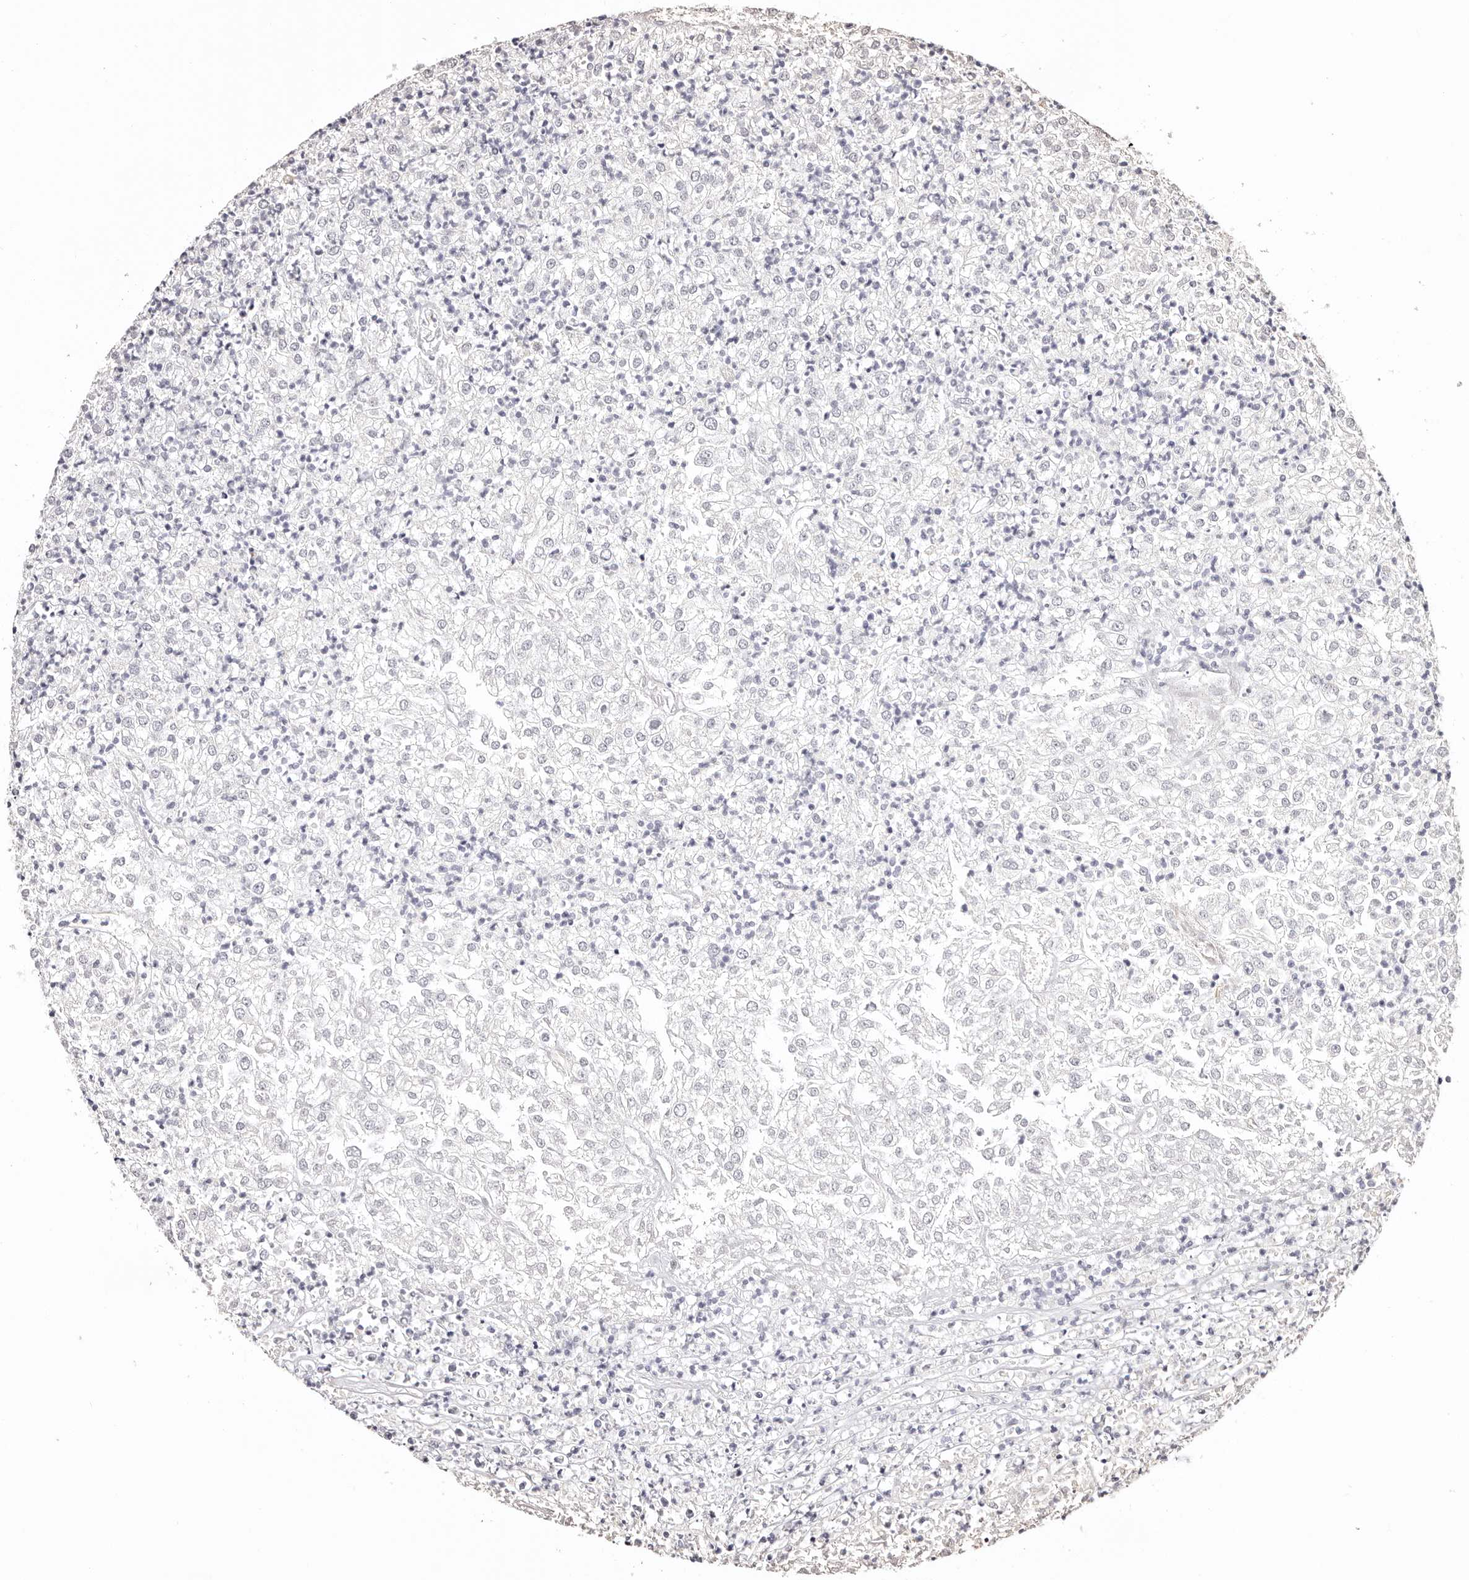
{"staining": {"intensity": "negative", "quantity": "none", "location": "none"}, "tissue": "renal cancer", "cell_type": "Tumor cells", "image_type": "cancer", "snomed": [{"axis": "morphology", "description": "Adenocarcinoma, NOS"}, {"axis": "topography", "description": "Kidney"}], "caption": "This is an immunohistochemistry (IHC) micrograph of human renal adenocarcinoma. There is no positivity in tumor cells.", "gene": "ZNF557", "patient": {"sex": "female", "age": 54}}